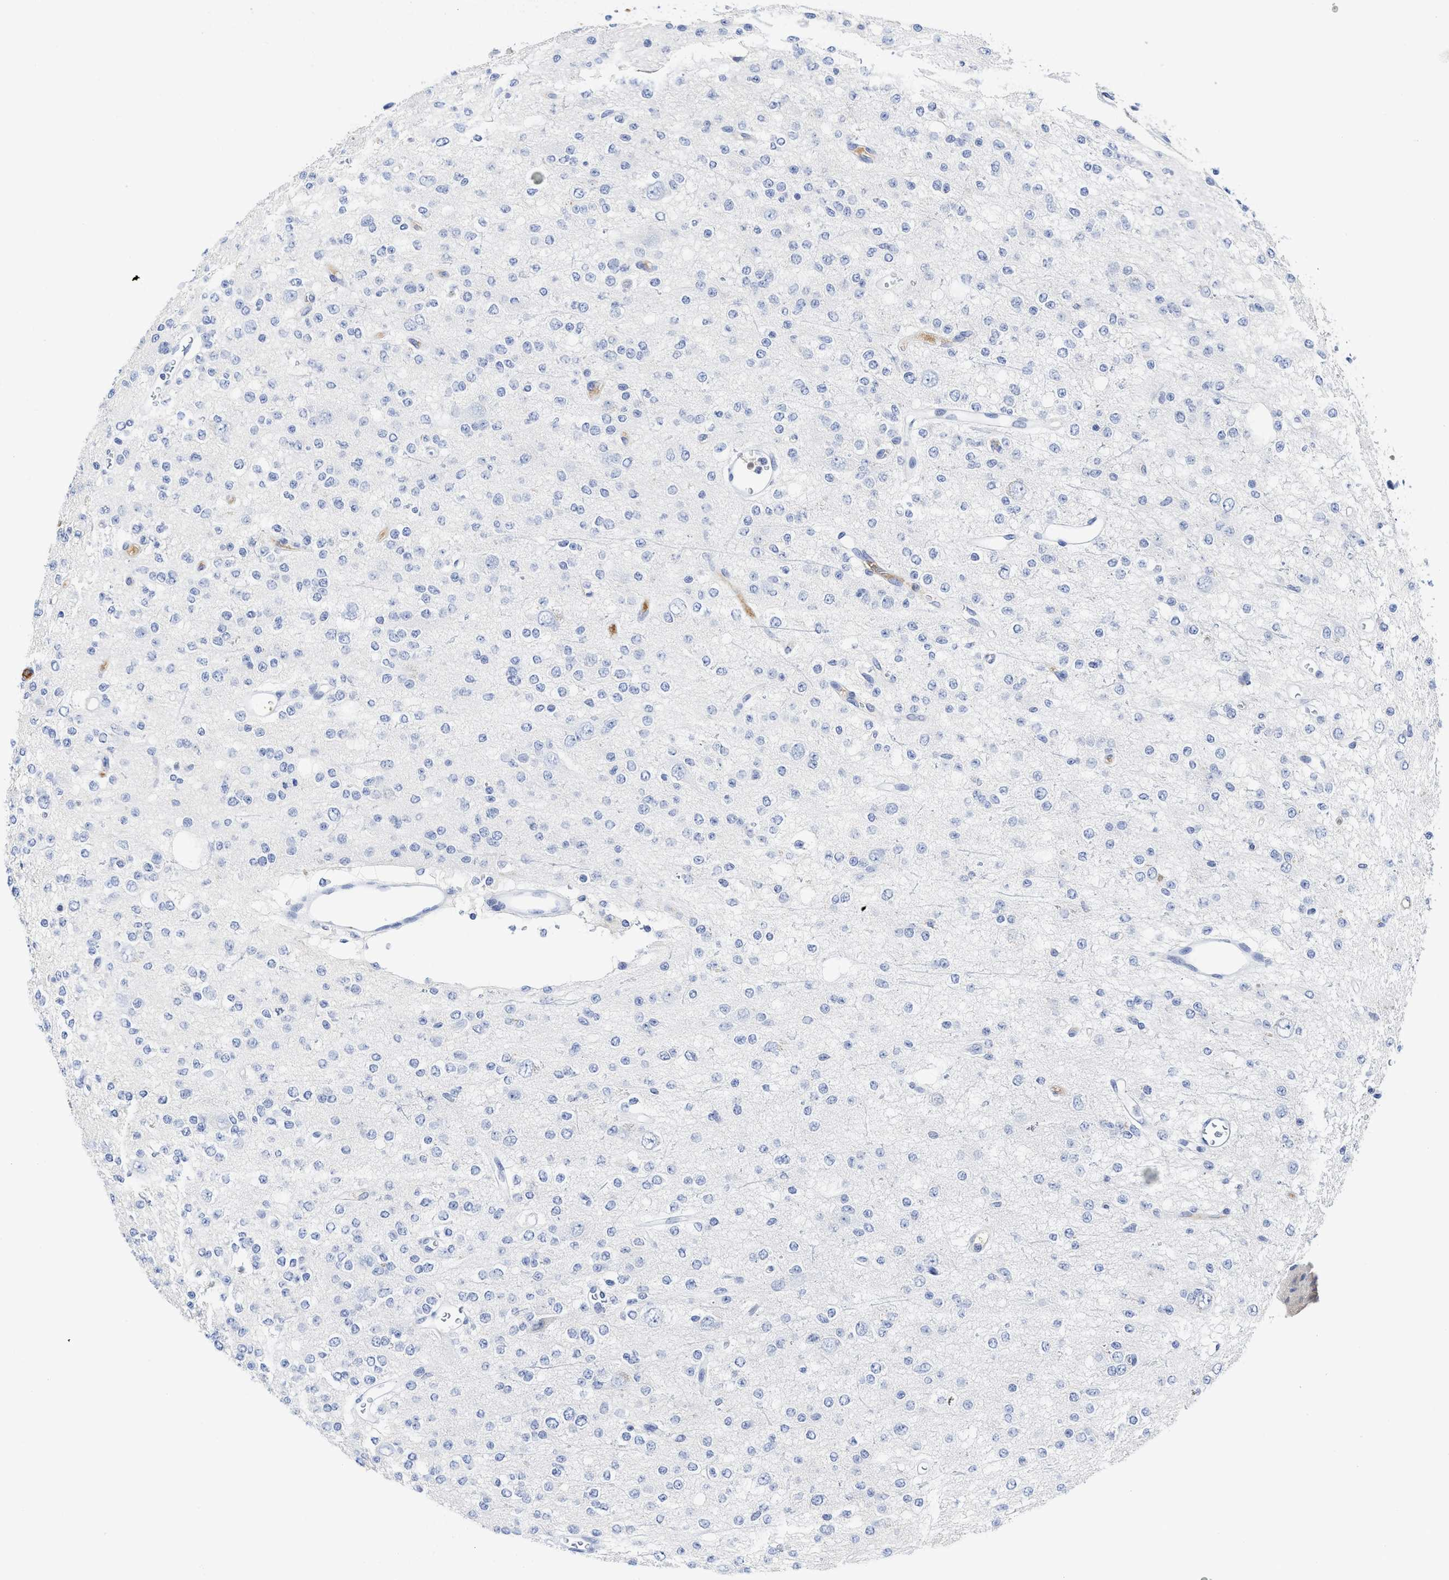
{"staining": {"intensity": "negative", "quantity": "none", "location": "none"}, "tissue": "glioma", "cell_type": "Tumor cells", "image_type": "cancer", "snomed": [{"axis": "morphology", "description": "Glioma, malignant, Low grade"}, {"axis": "topography", "description": "Brain"}], "caption": "Immunohistochemistry (IHC) of human malignant glioma (low-grade) exhibits no staining in tumor cells.", "gene": "C2", "patient": {"sex": "male", "age": 38}}